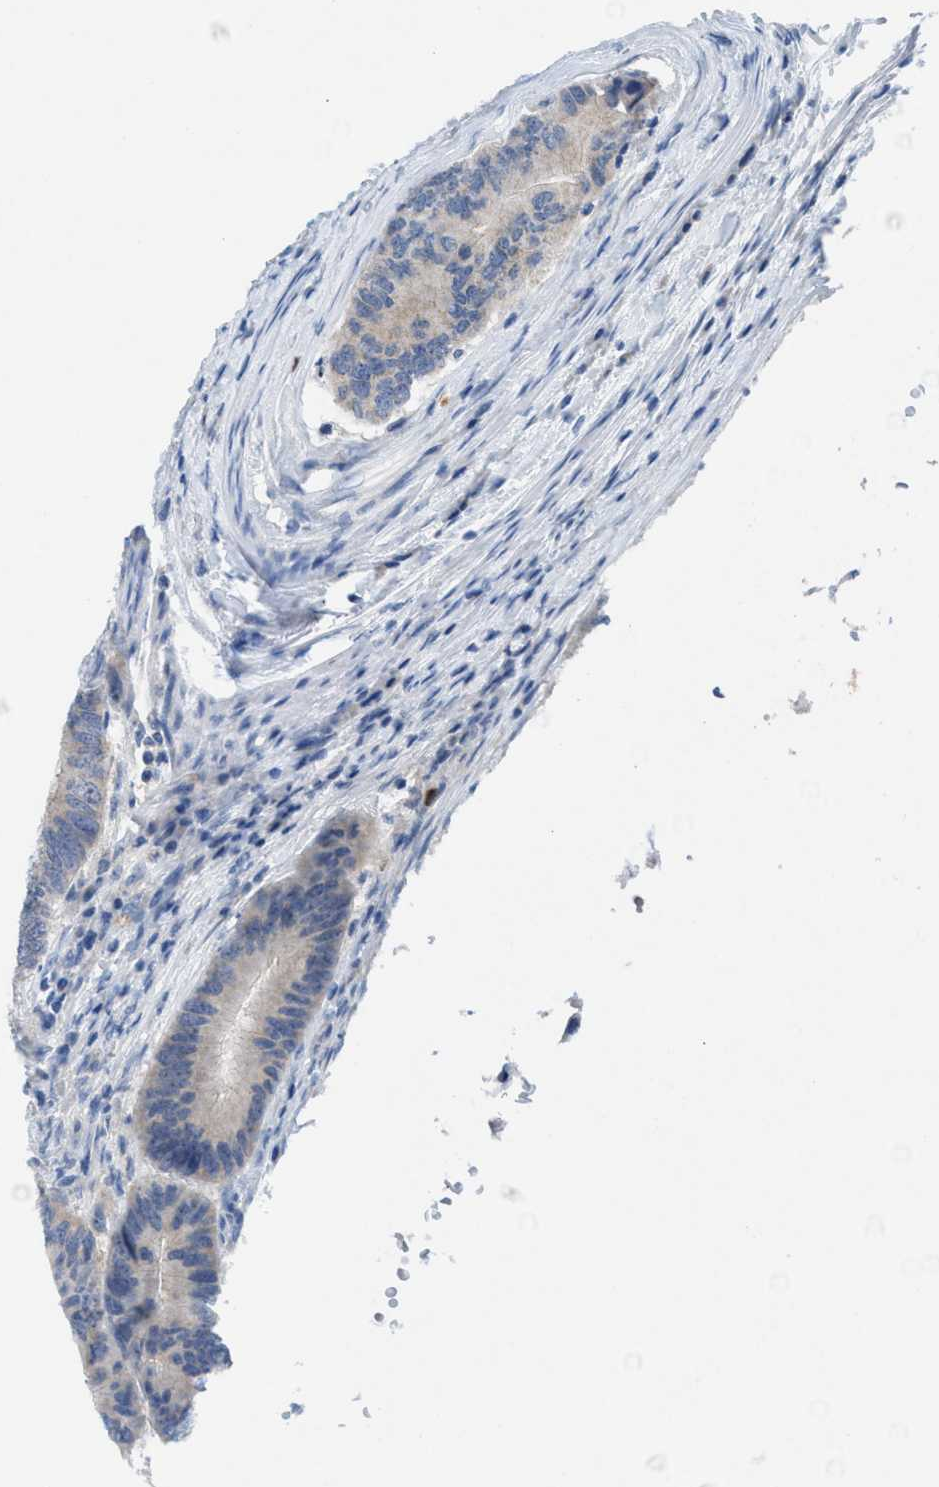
{"staining": {"intensity": "negative", "quantity": "none", "location": "none"}, "tissue": "colorectal cancer", "cell_type": "Tumor cells", "image_type": "cancer", "snomed": [{"axis": "morphology", "description": "Adenocarcinoma, NOS"}, {"axis": "topography", "description": "Colon"}], "caption": "The image demonstrates no significant expression in tumor cells of colorectal cancer (adenocarcinoma).", "gene": "CMTM1", "patient": {"sex": "male", "age": 71}}